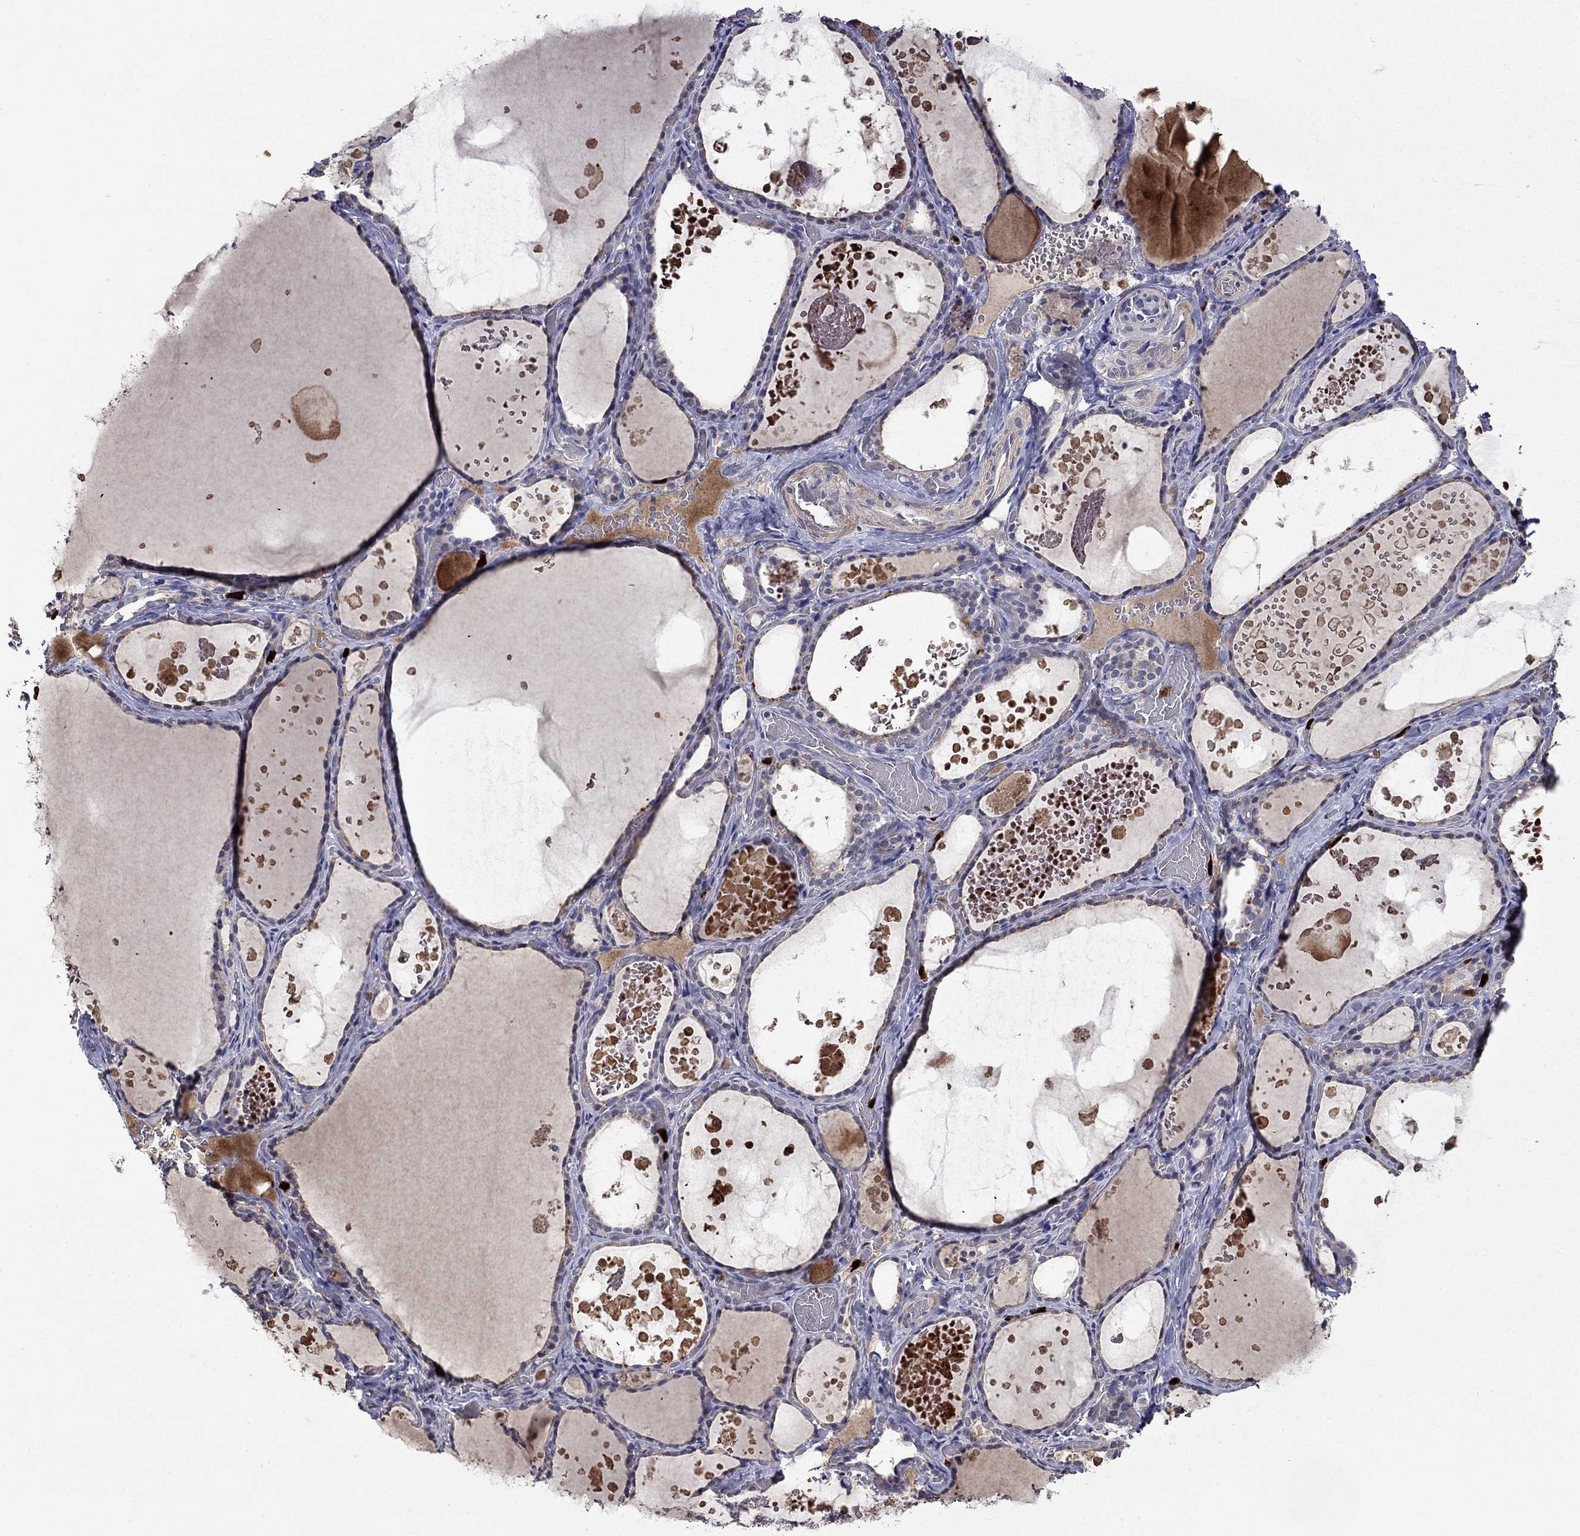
{"staining": {"intensity": "negative", "quantity": "none", "location": "none"}, "tissue": "thyroid gland", "cell_type": "Glandular cells", "image_type": "normal", "snomed": [{"axis": "morphology", "description": "Normal tissue, NOS"}, {"axis": "topography", "description": "Thyroid gland"}], "caption": "Glandular cells are negative for brown protein staining in benign thyroid gland. (DAB (3,3'-diaminobenzidine) immunohistochemistry (IHC) visualized using brightfield microscopy, high magnification).", "gene": "SATB1", "patient": {"sex": "female", "age": 56}}